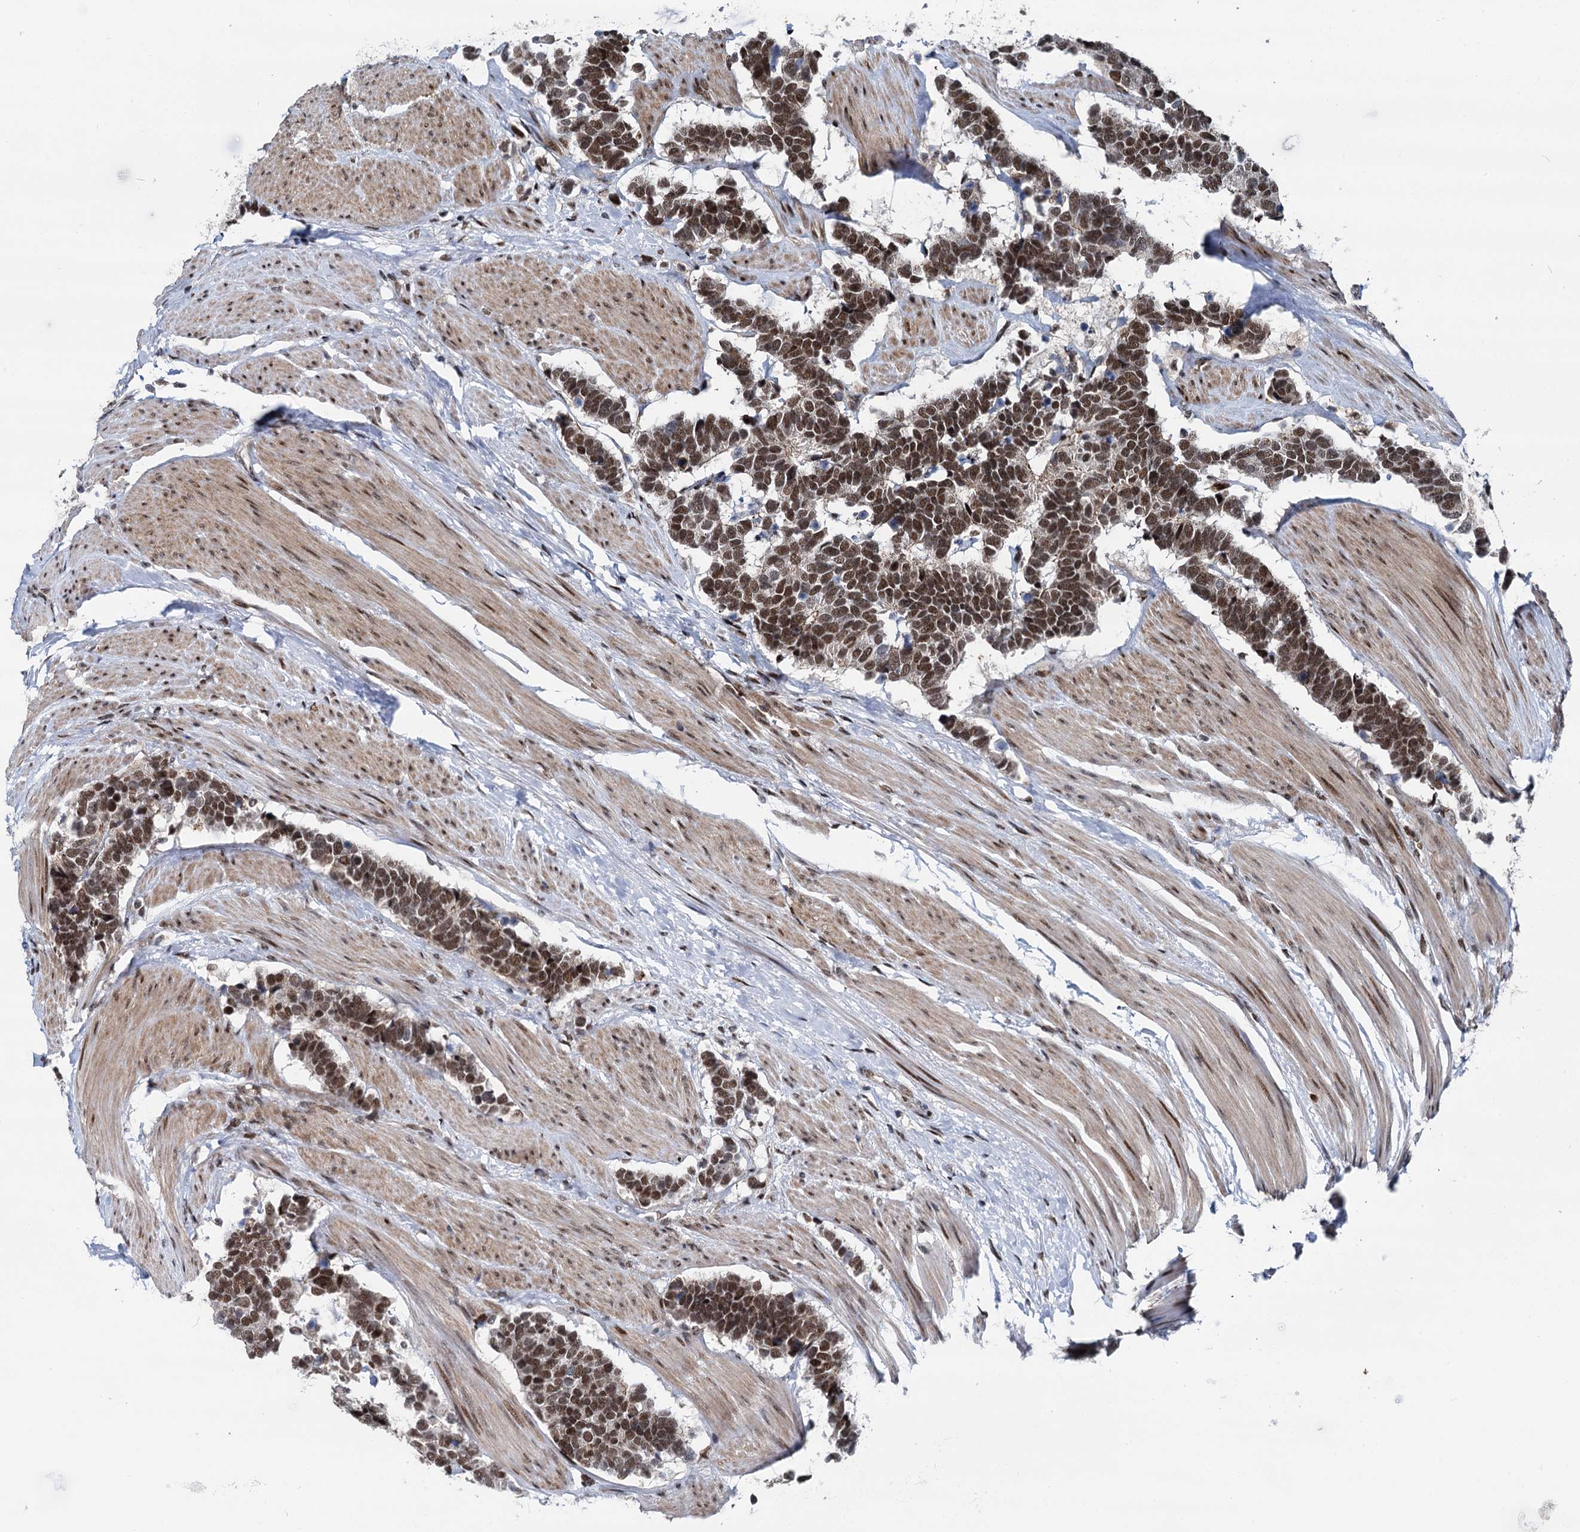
{"staining": {"intensity": "strong", "quantity": ">75%", "location": "nuclear"}, "tissue": "carcinoid", "cell_type": "Tumor cells", "image_type": "cancer", "snomed": [{"axis": "morphology", "description": "Carcinoma, NOS"}, {"axis": "morphology", "description": "Carcinoid, malignant, NOS"}, {"axis": "topography", "description": "Urinary bladder"}], "caption": "There is high levels of strong nuclear staining in tumor cells of carcinoma, as demonstrated by immunohistochemical staining (brown color).", "gene": "RUFY2", "patient": {"sex": "male", "age": 57}}